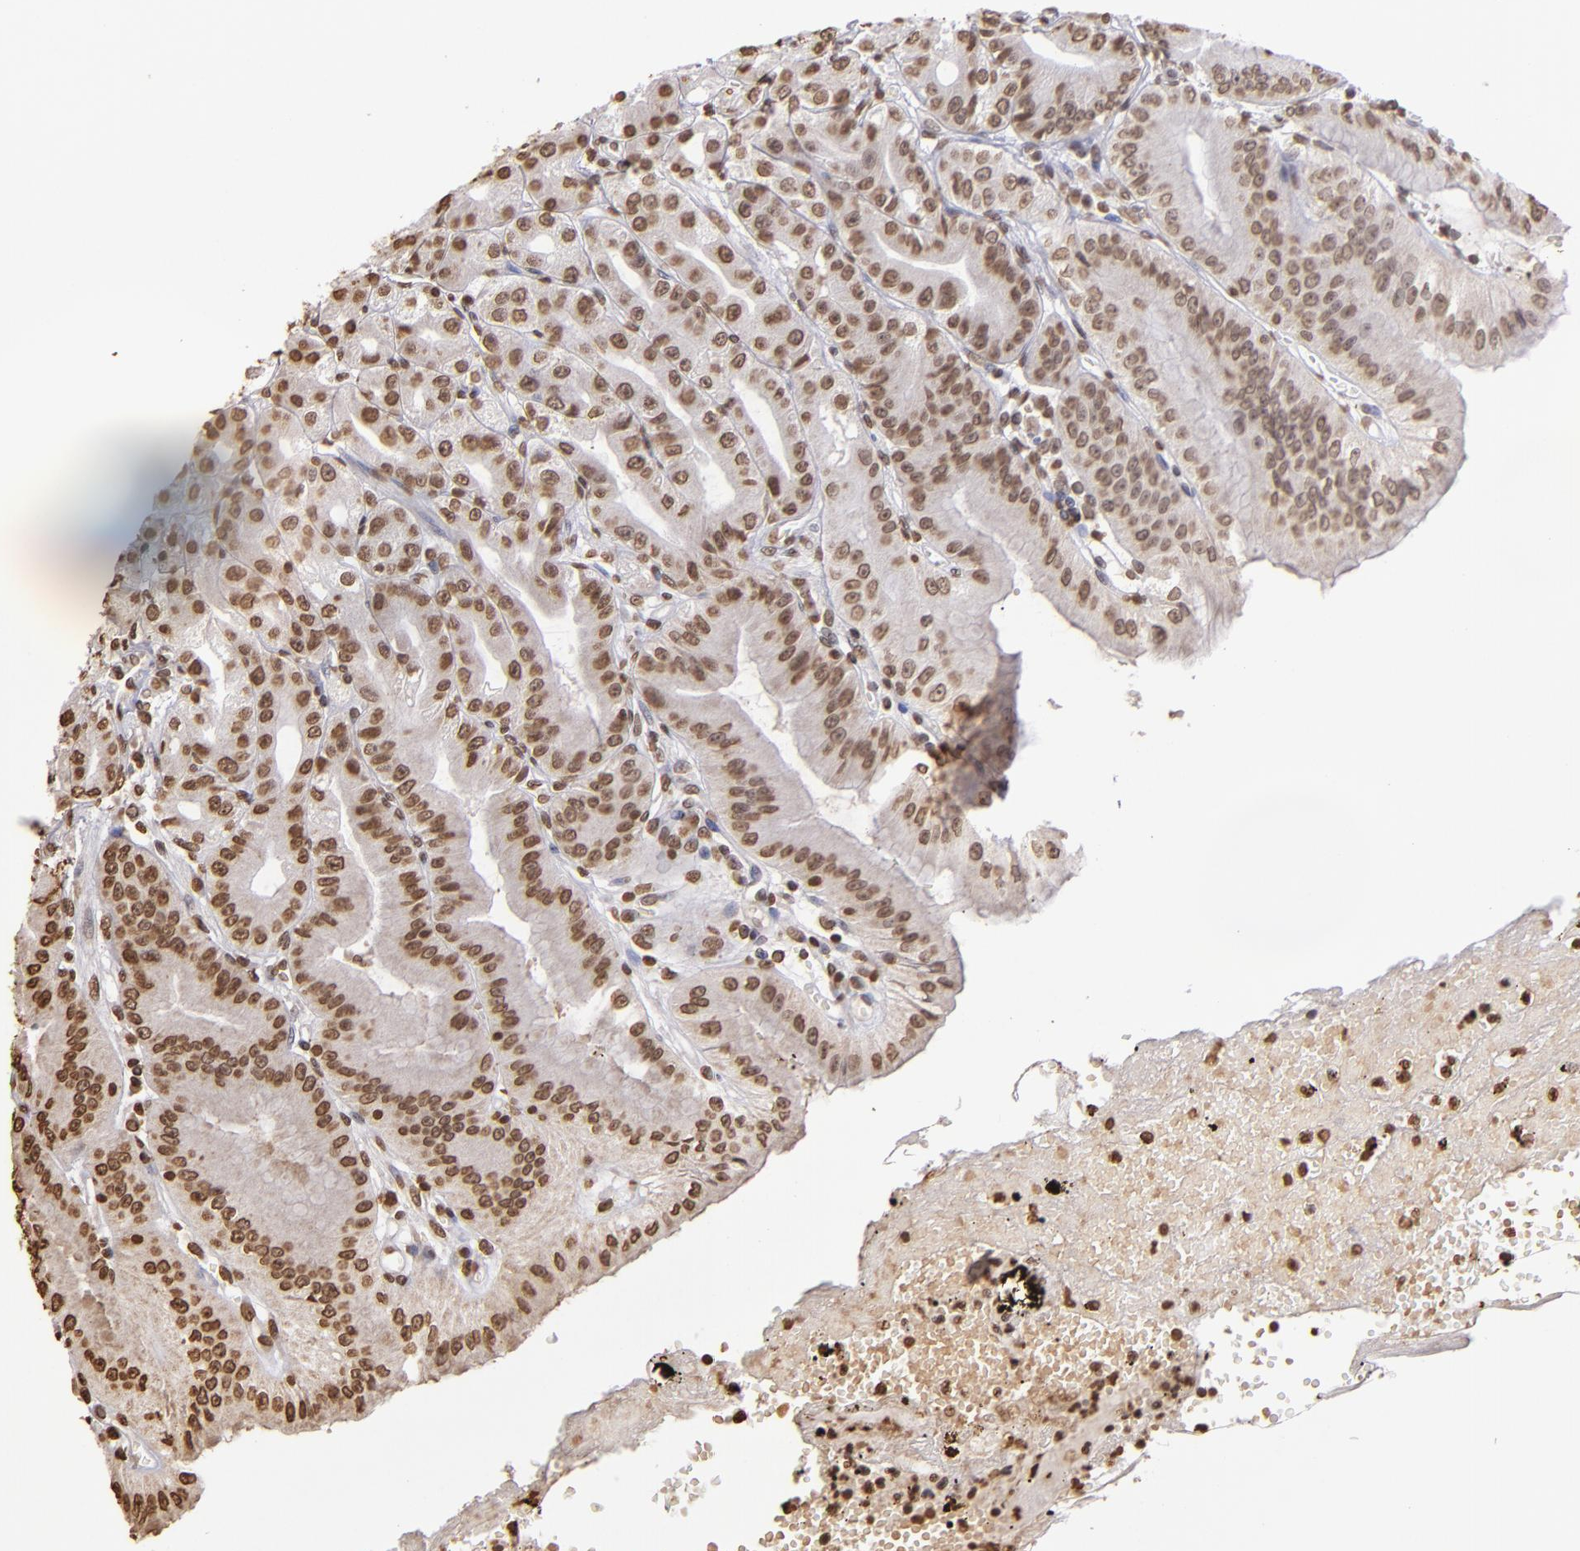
{"staining": {"intensity": "moderate", "quantity": ">75%", "location": "nuclear"}, "tissue": "stomach", "cell_type": "Glandular cells", "image_type": "normal", "snomed": [{"axis": "morphology", "description": "Normal tissue, NOS"}, {"axis": "topography", "description": "Stomach, lower"}], "caption": "A high-resolution photomicrograph shows IHC staining of normal stomach, which demonstrates moderate nuclear staining in about >75% of glandular cells.", "gene": "LBX1", "patient": {"sex": "male", "age": 71}}